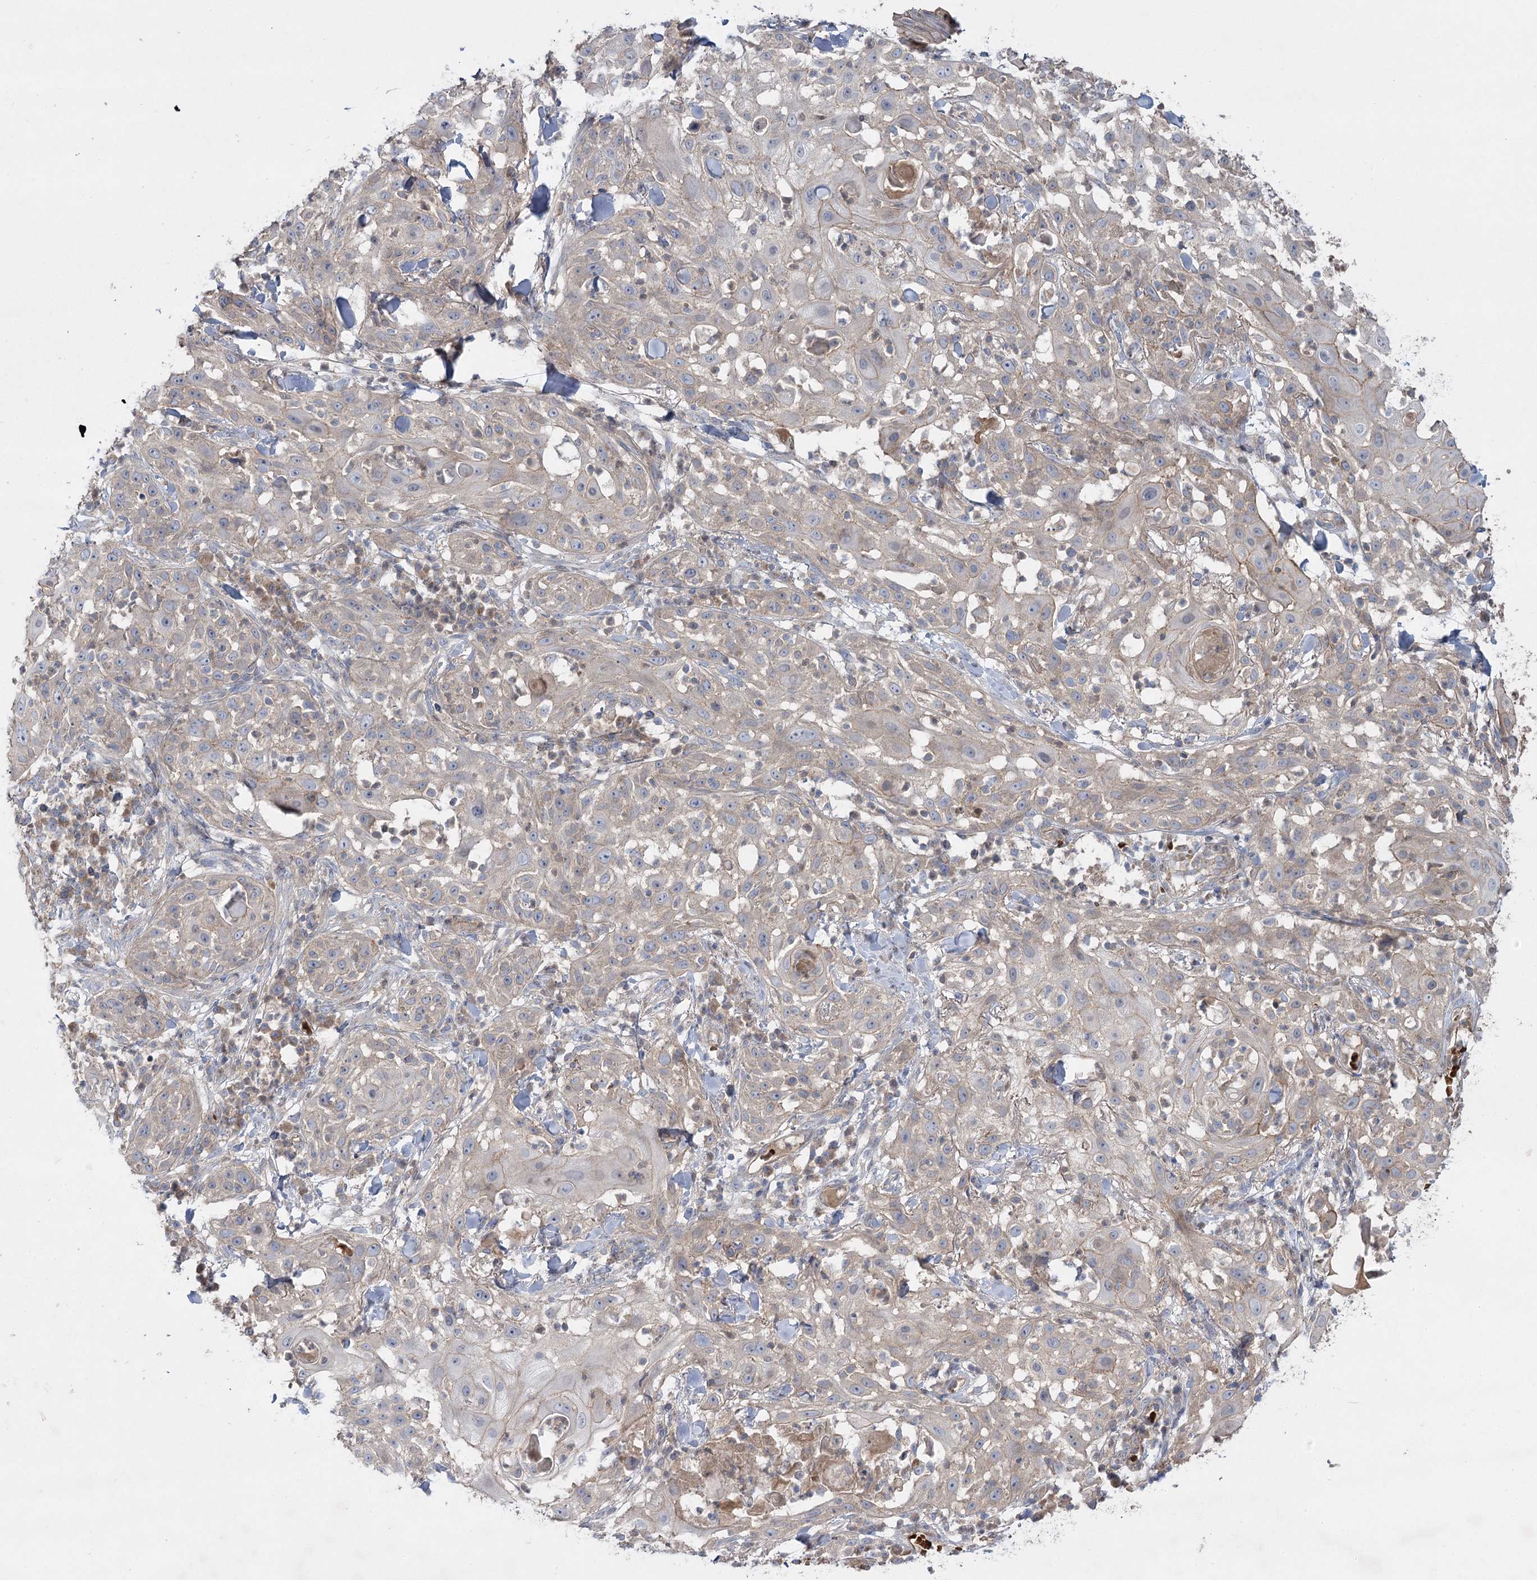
{"staining": {"intensity": "weak", "quantity": ">75%", "location": "cytoplasmic/membranous"}, "tissue": "skin cancer", "cell_type": "Tumor cells", "image_type": "cancer", "snomed": [{"axis": "morphology", "description": "Squamous cell carcinoma, NOS"}, {"axis": "topography", "description": "Skin"}], "caption": "A brown stain labels weak cytoplasmic/membranous staining of a protein in skin cancer tumor cells. (DAB IHC with brightfield microscopy, high magnification).", "gene": "KIAA0825", "patient": {"sex": "female", "age": 44}}